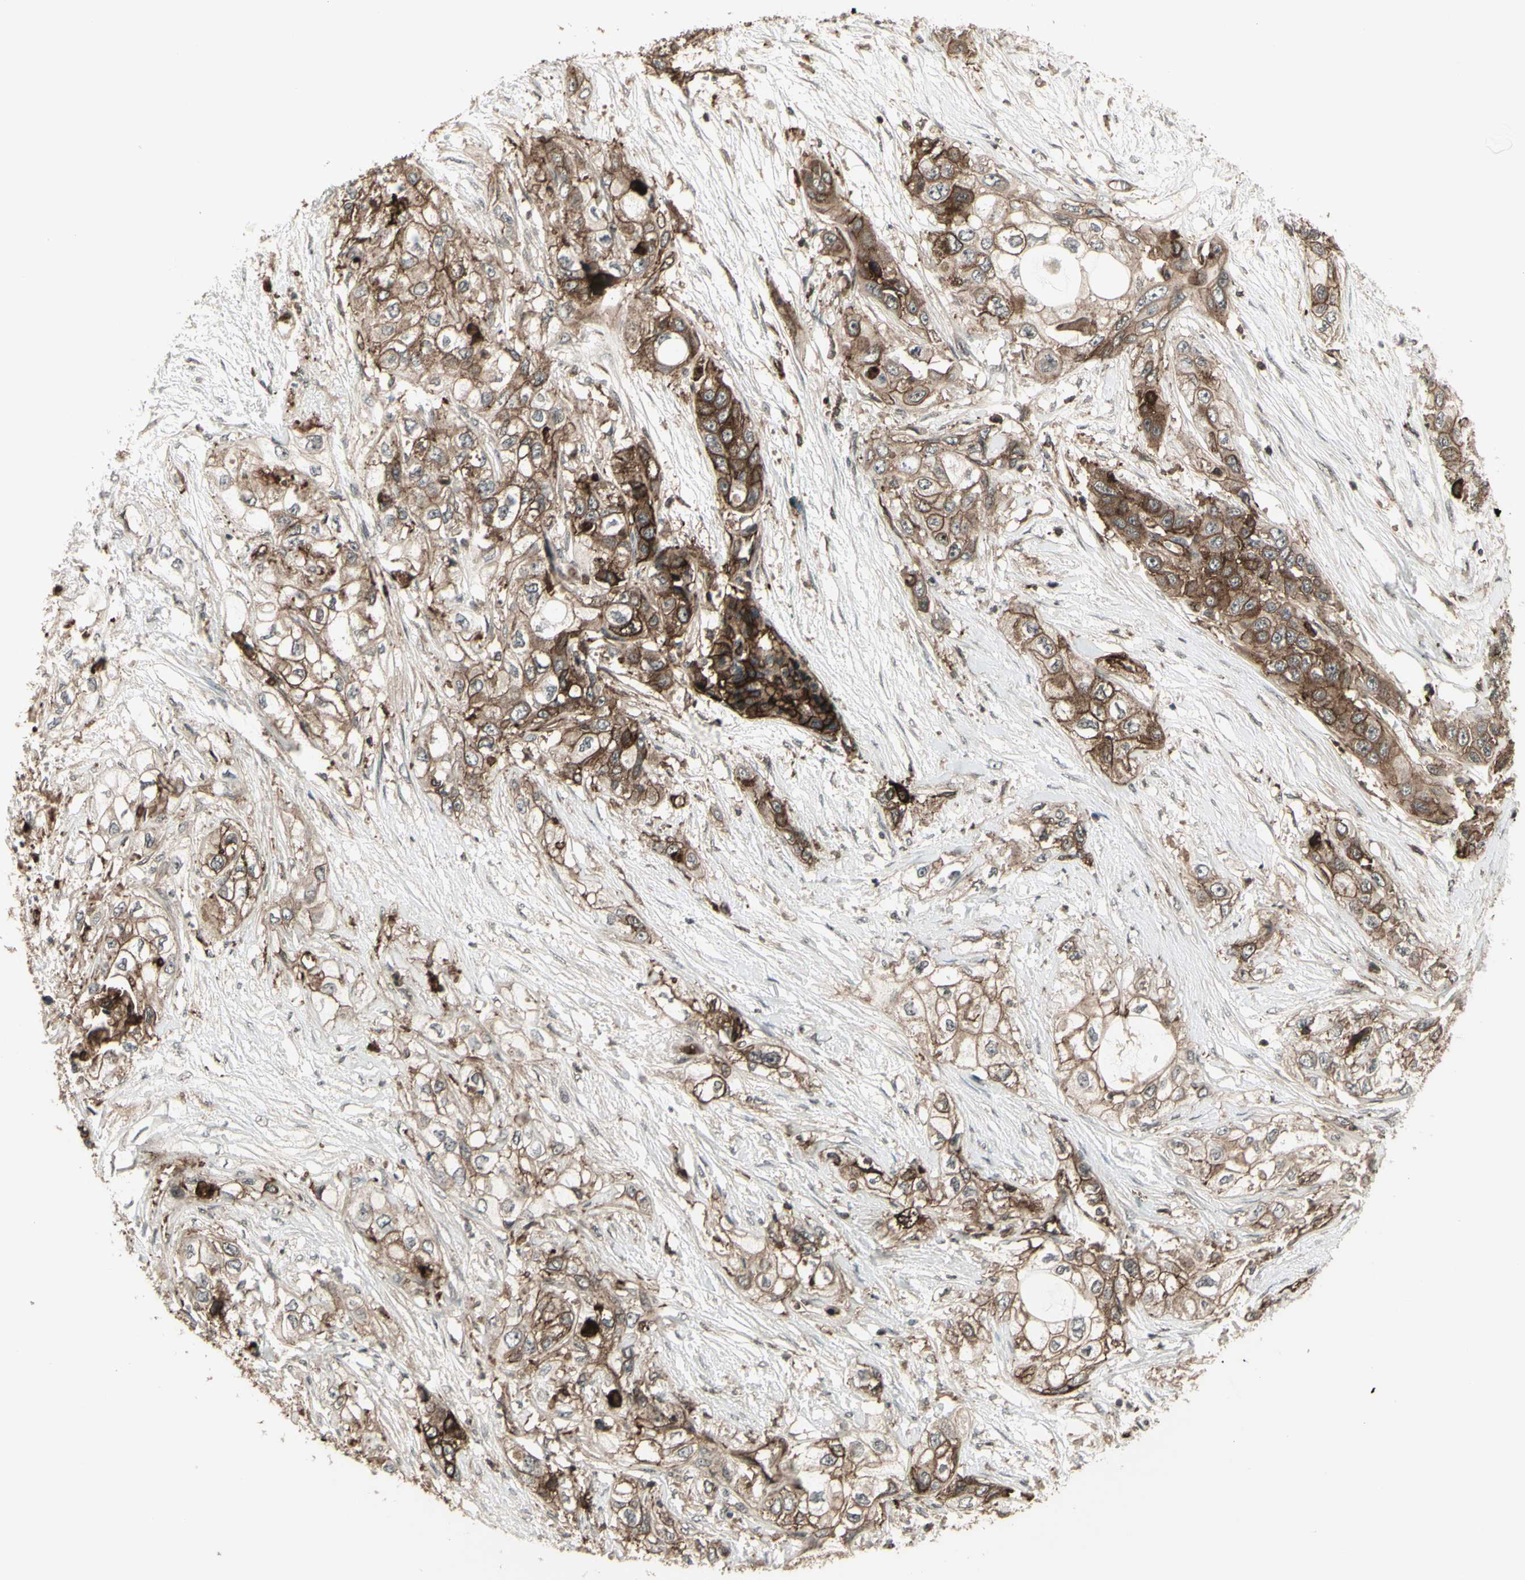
{"staining": {"intensity": "strong", "quantity": ">75%", "location": "cytoplasmic/membranous"}, "tissue": "pancreatic cancer", "cell_type": "Tumor cells", "image_type": "cancer", "snomed": [{"axis": "morphology", "description": "Adenocarcinoma, NOS"}, {"axis": "topography", "description": "Pancreas"}], "caption": "Strong cytoplasmic/membranous protein positivity is present in about >75% of tumor cells in pancreatic adenocarcinoma. Nuclei are stained in blue.", "gene": "FXYD5", "patient": {"sex": "female", "age": 70}}